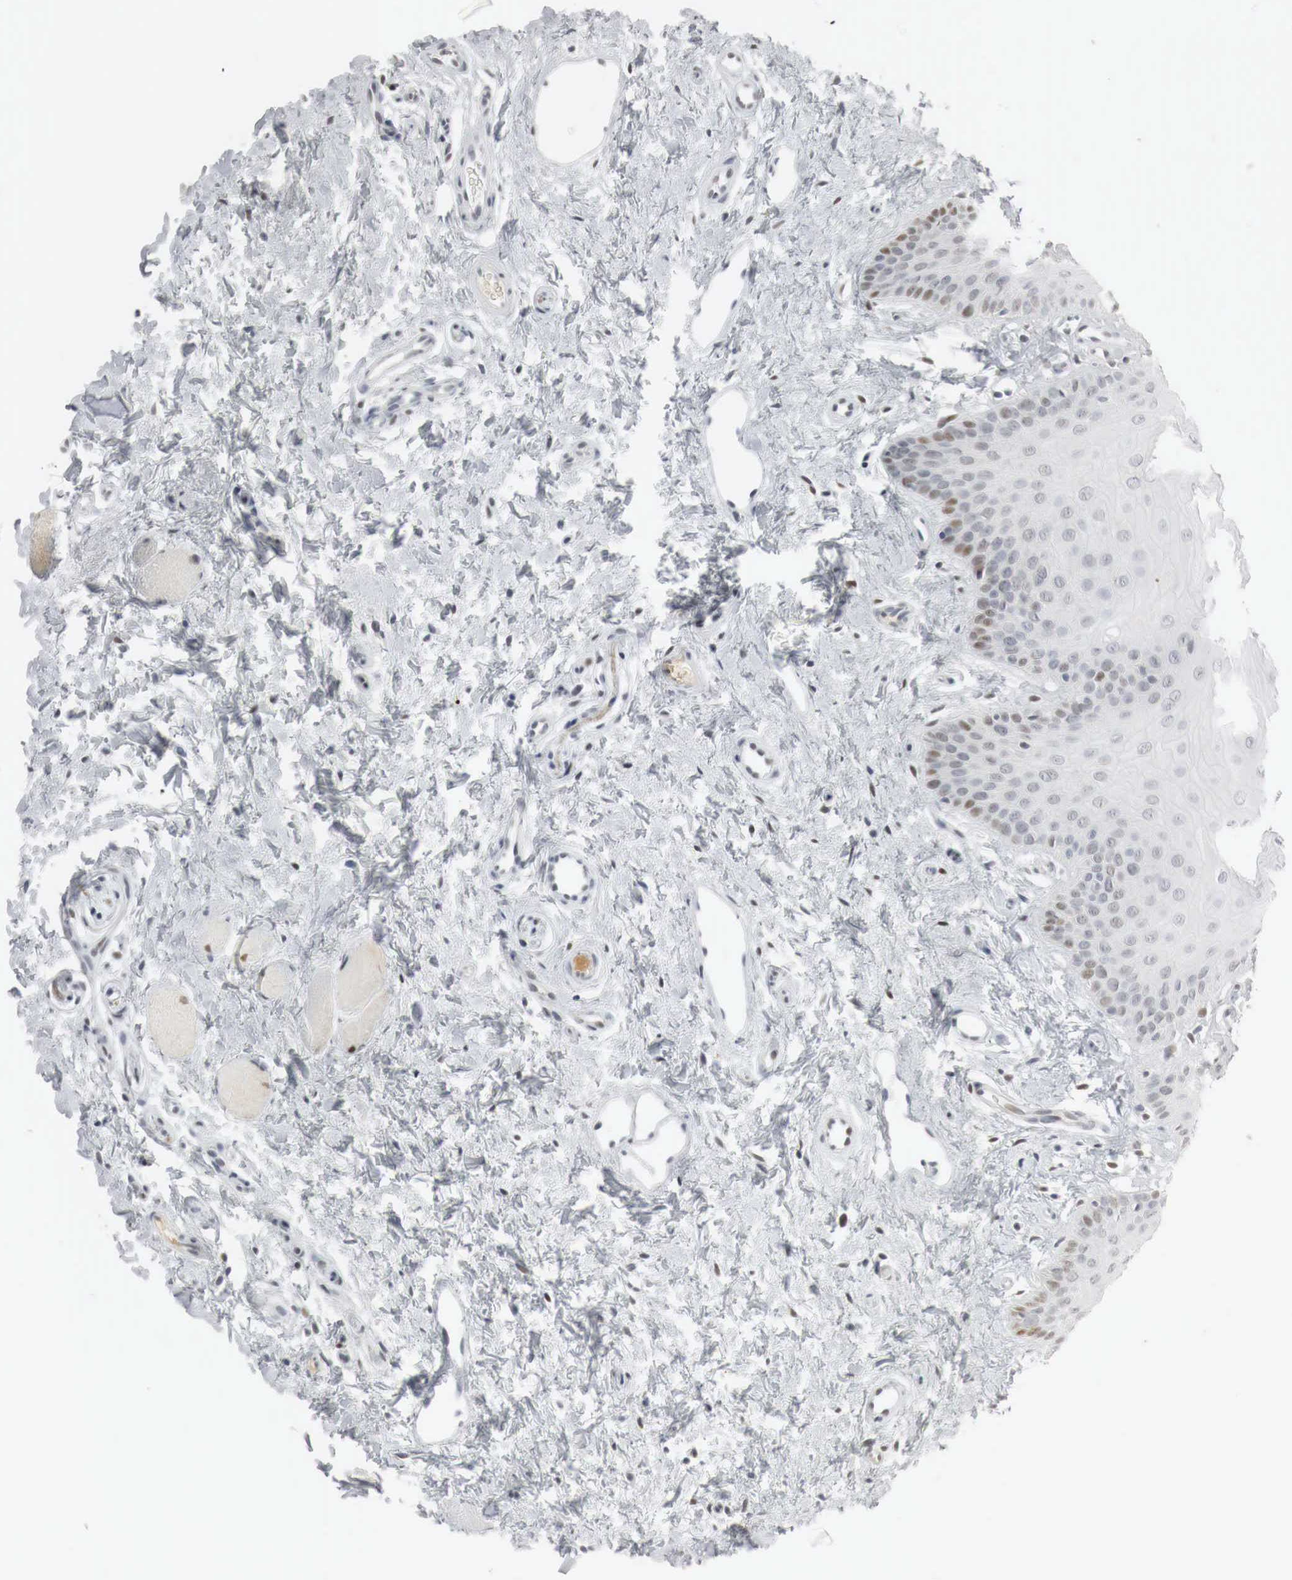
{"staining": {"intensity": "moderate", "quantity": "25%-75%", "location": "cytoplasmic/membranous,nuclear"}, "tissue": "oral mucosa", "cell_type": "Squamous epithelial cells", "image_type": "normal", "snomed": [{"axis": "morphology", "description": "Normal tissue, NOS"}, {"axis": "topography", "description": "Oral tissue"}], "caption": "Immunohistochemical staining of benign human oral mucosa reveals moderate cytoplasmic/membranous,nuclear protein positivity in approximately 25%-75% of squamous epithelial cells. The protein of interest is shown in brown color, while the nuclei are stained blue.", "gene": "MYC", "patient": {"sex": "male", "age": 14}}